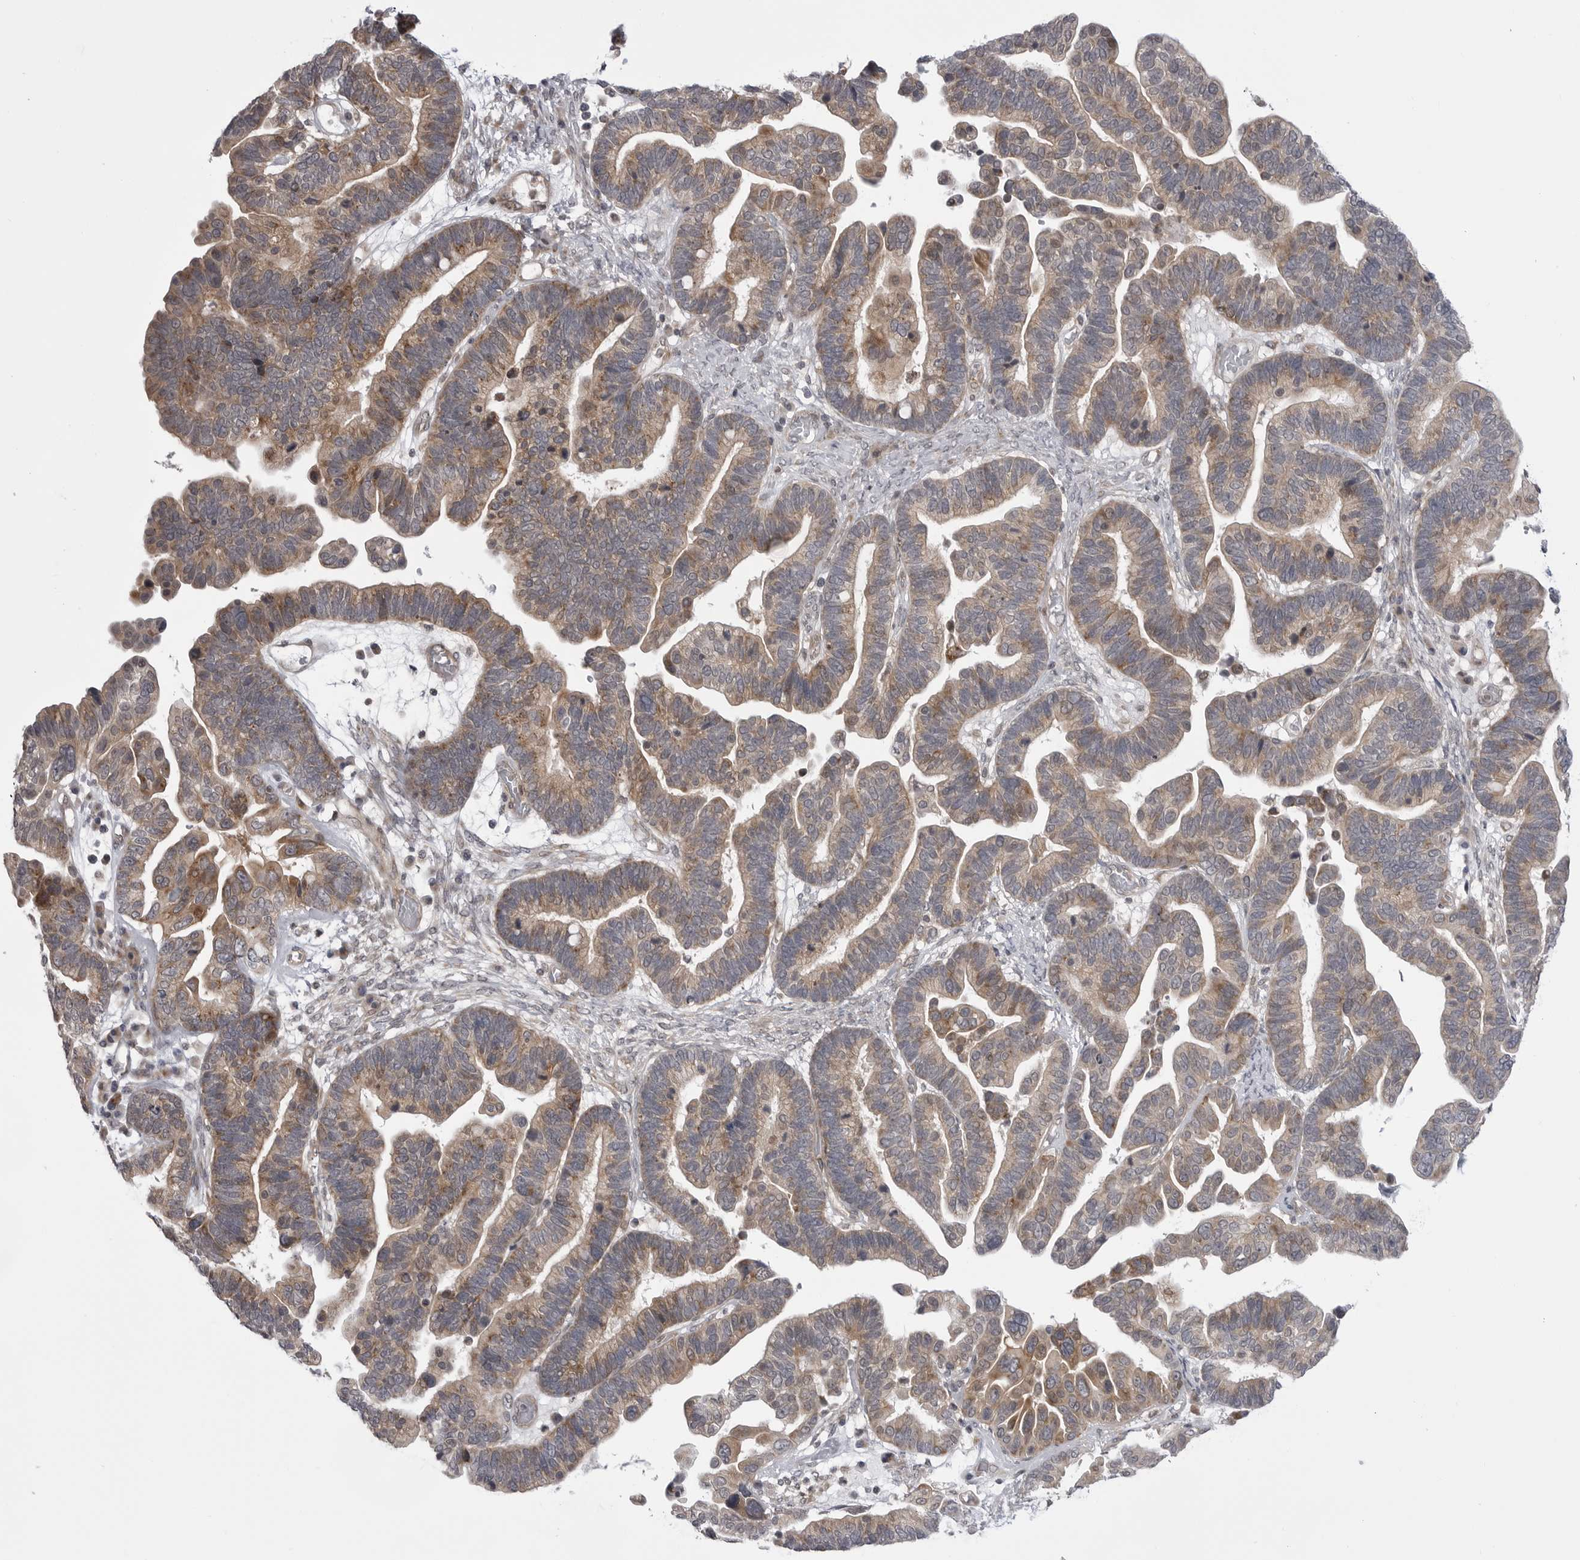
{"staining": {"intensity": "weak", "quantity": ">75%", "location": "cytoplasmic/membranous"}, "tissue": "ovarian cancer", "cell_type": "Tumor cells", "image_type": "cancer", "snomed": [{"axis": "morphology", "description": "Cystadenocarcinoma, serous, NOS"}, {"axis": "topography", "description": "Ovary"}], "caption": "Immunohistochemistry (IHC) of ovarian cancer reveals low levels of weak cytoplasmic/membranous staining in approximately >75% of tumor cells.", "gene": "CCDC18", "patient": {"sex": "female", "age": 56}}